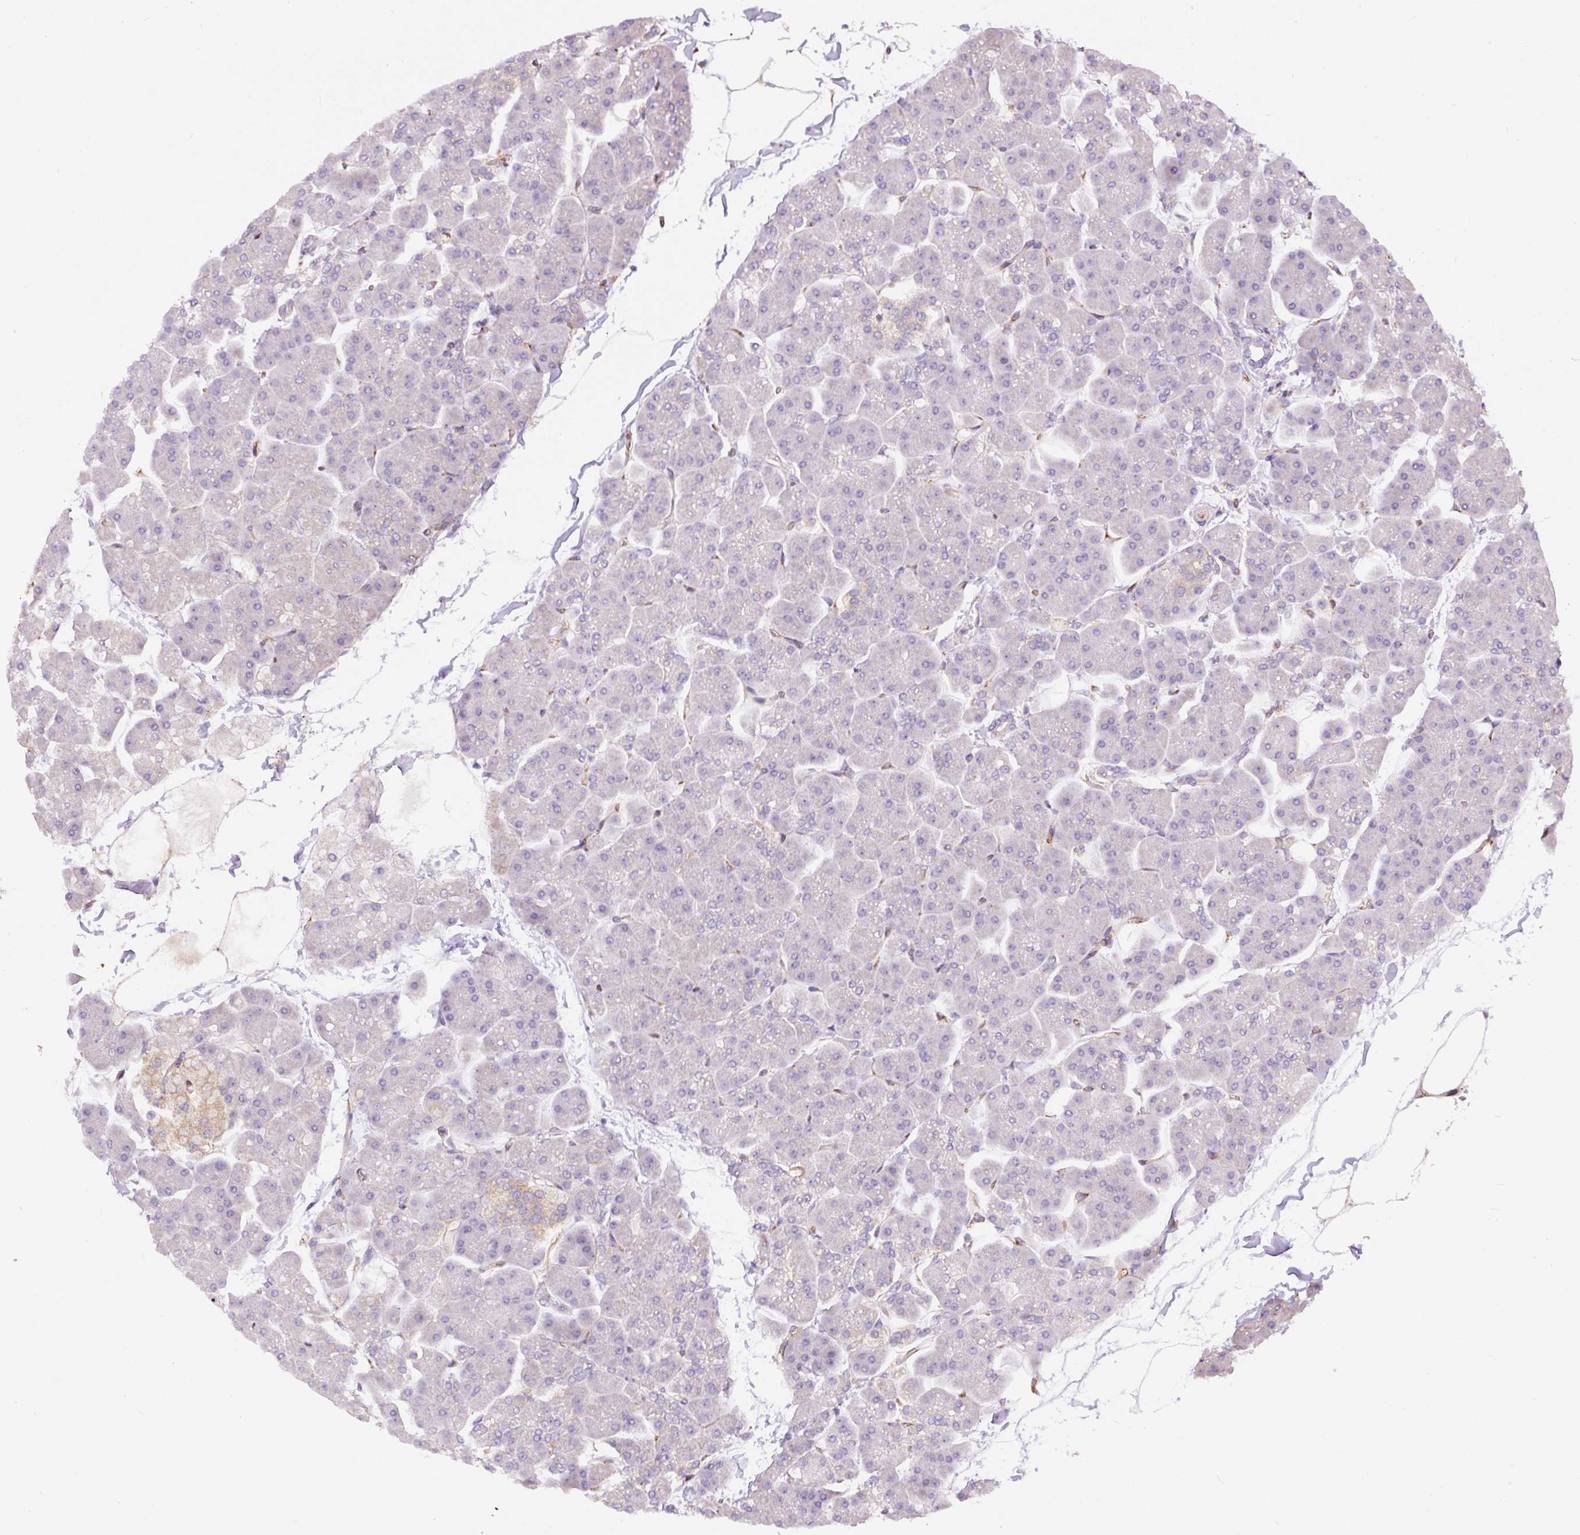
{"staining": {"intensity": "negative", "quantity": "none", "location": "none"}, "tissue": "pancreas", "cell_type": "Exocrine glandular cells", "image_type": "normal", "snomed": [{"axis": "morphology", "description": "Normal tissue, NOS"}, {"axis": "topography", "description": "Pancreas"}], "caption": "DAB (3,3'-diaminobenzidine) immunohistochemical staining of unremarkable human pancreas displays no significant staining in exocrine glandular cells. (DAB immunohistochemistry with hematoxylin counter stain).", "gene": "PPME1", "patient": {"sex": "male", "age": 35}}